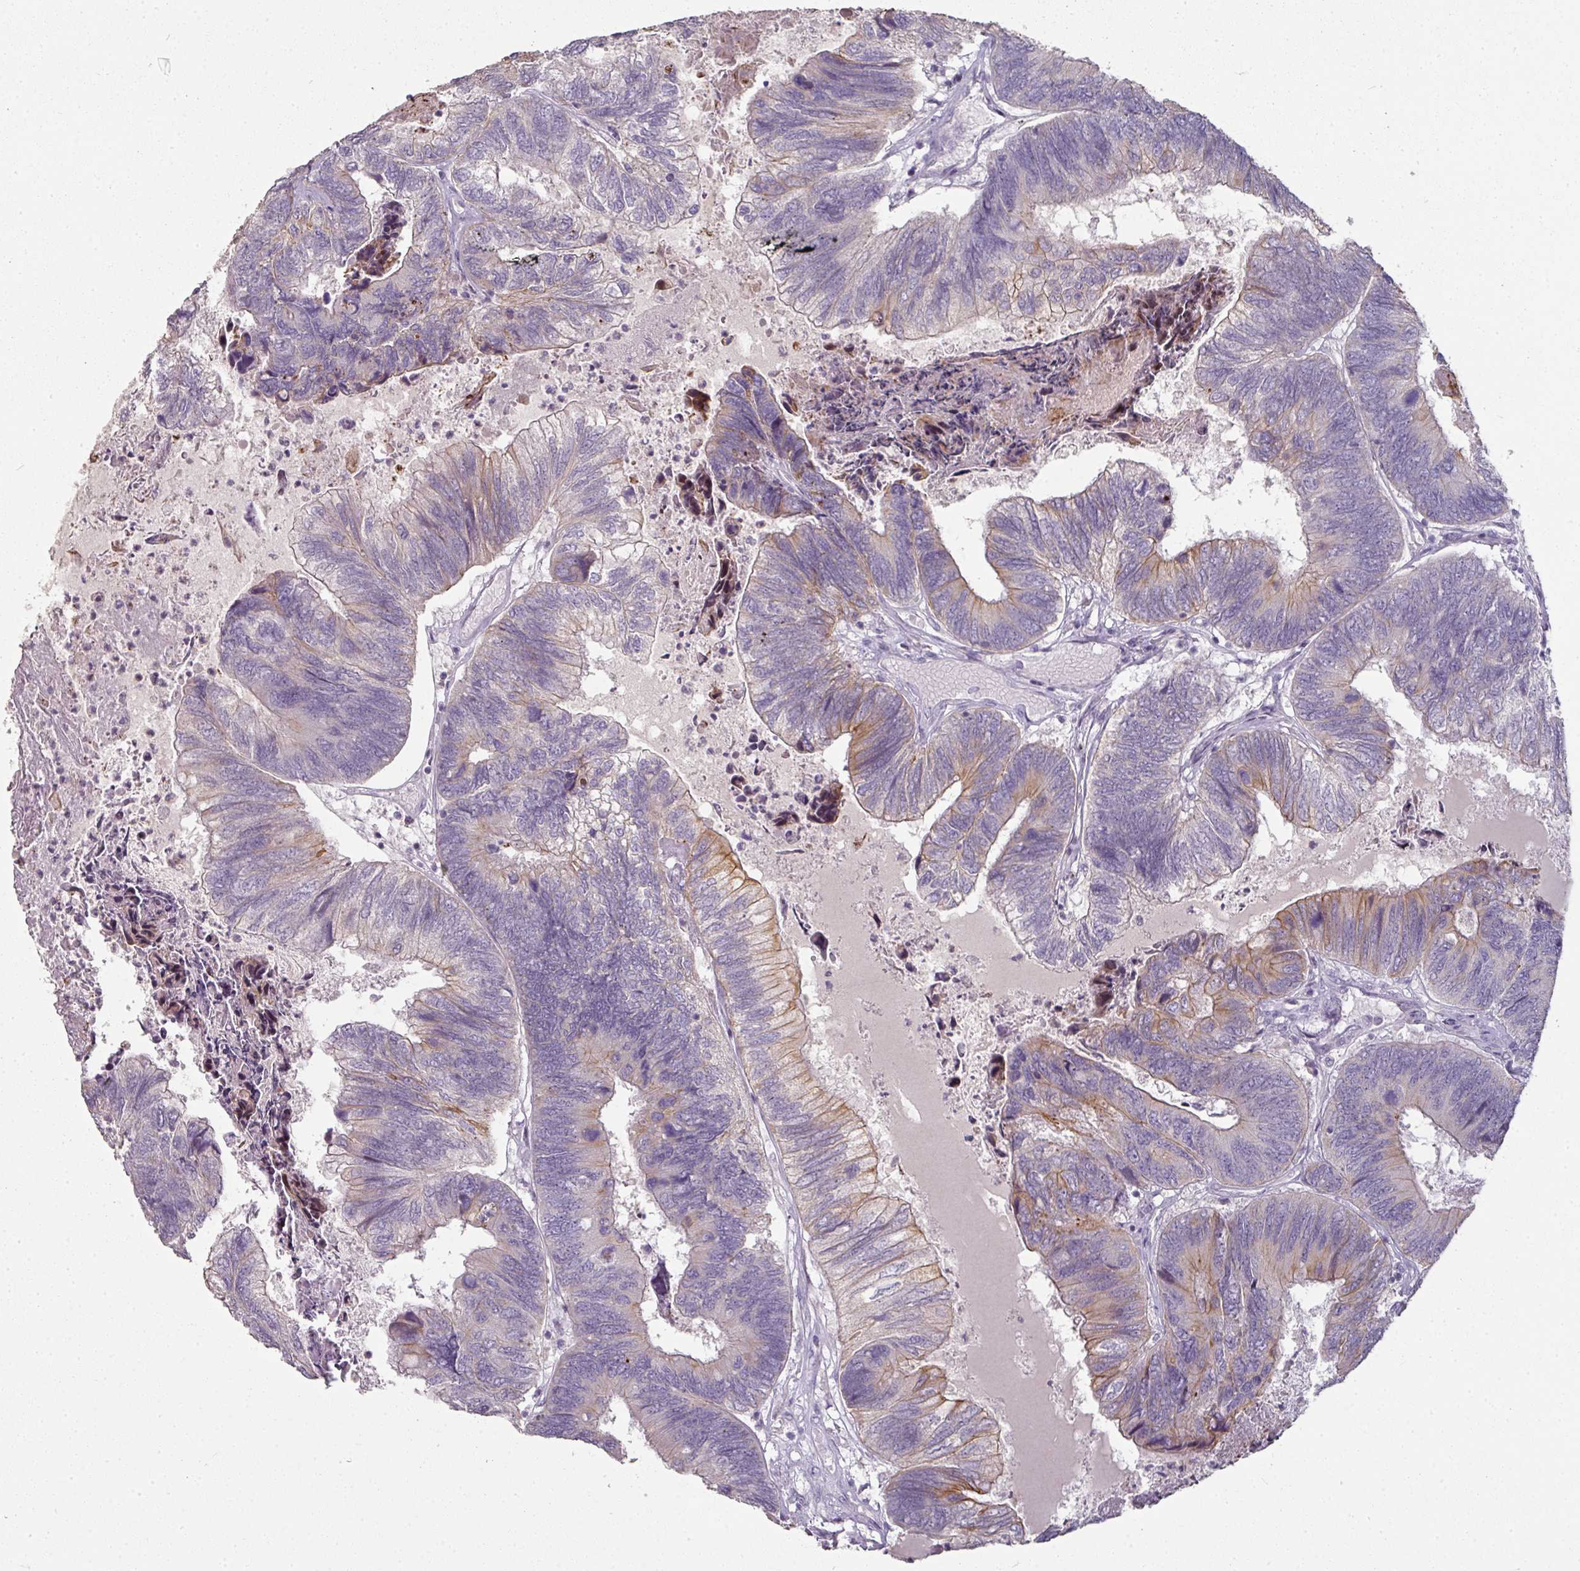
{"staining": {"intensity": "moderate", "quantity": "<25%", "location": "cytoplasmic/membranous"}, "tissue": "colorectal cancer", "cell_type": "Tumor cells", "image_type": "cancer", "snomed": [{"axis": "morphology", "description": "Adenocarcinoma, NOS"}, {"axis": "topography", "description": "Colon"}], "caption": "A brown stain labels moderate cytoplasmic/membranous staining of a protein in colorectal cancer tumor cells.", "gene": "GTF2H3", "patient": {"sex": "female", "age": 67}}